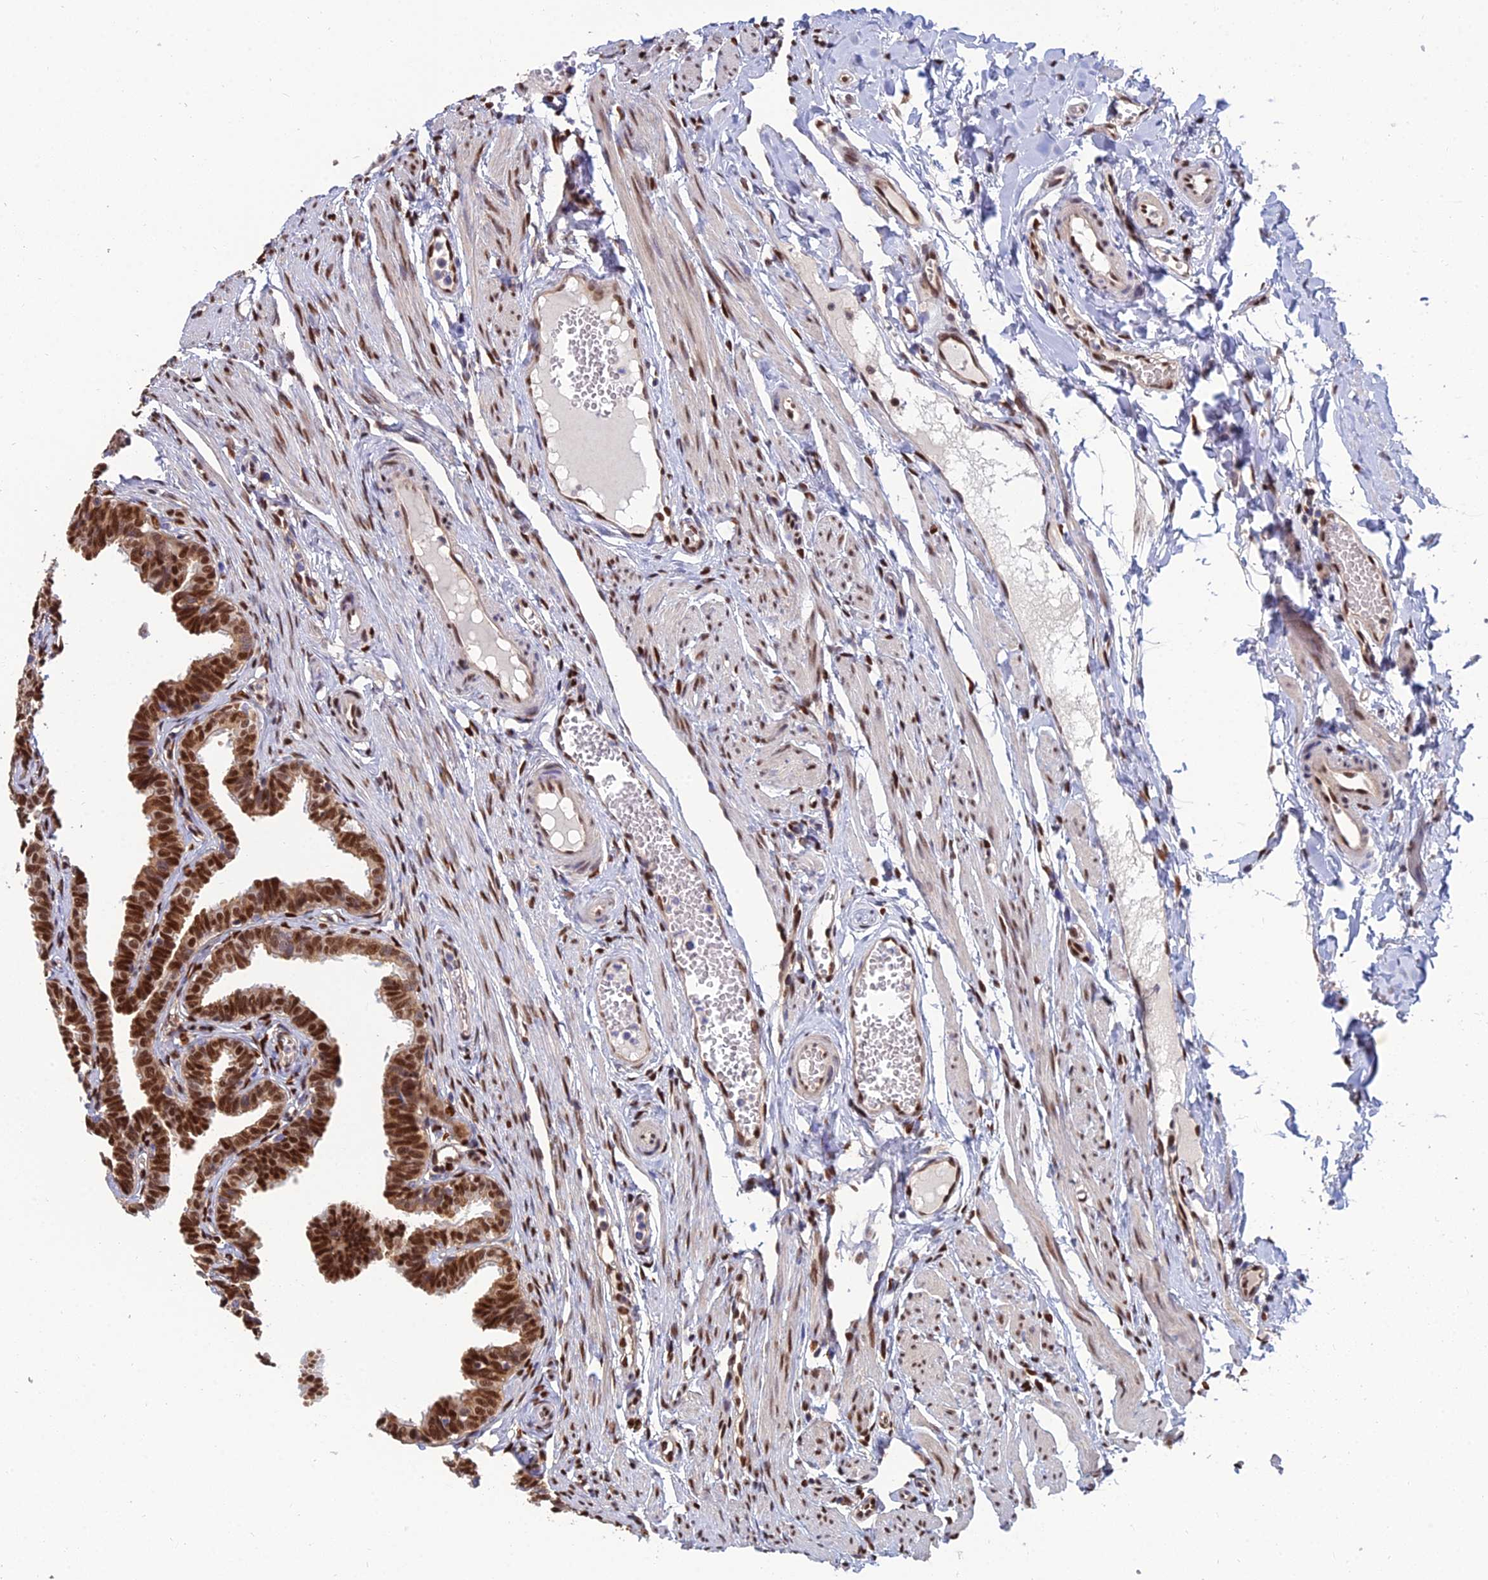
{"staining": {"intensity": "strong", "quantity": ">75%", "location": "nuclear"}, "tissue": "fallopian tube", "cell_type": "Glandular cells", "image_type": "normal", "snomed": [{"axis": "morphology", "description": "Normal tissue, NOS"}, {"axis": "topography", "description": "Fallopian tube"}, {"axis": "topography", "description": "Ovary"}], "caption": "Immunohistochemistry (IHC) micrograph of benign human fallopian tube stained for a protein (brown), which reveals high levels of strong nuclear expression in approximately >75% of glandular cells.", "gene": "DNPEP", "patient": {"sex": "female", "age": 23}}